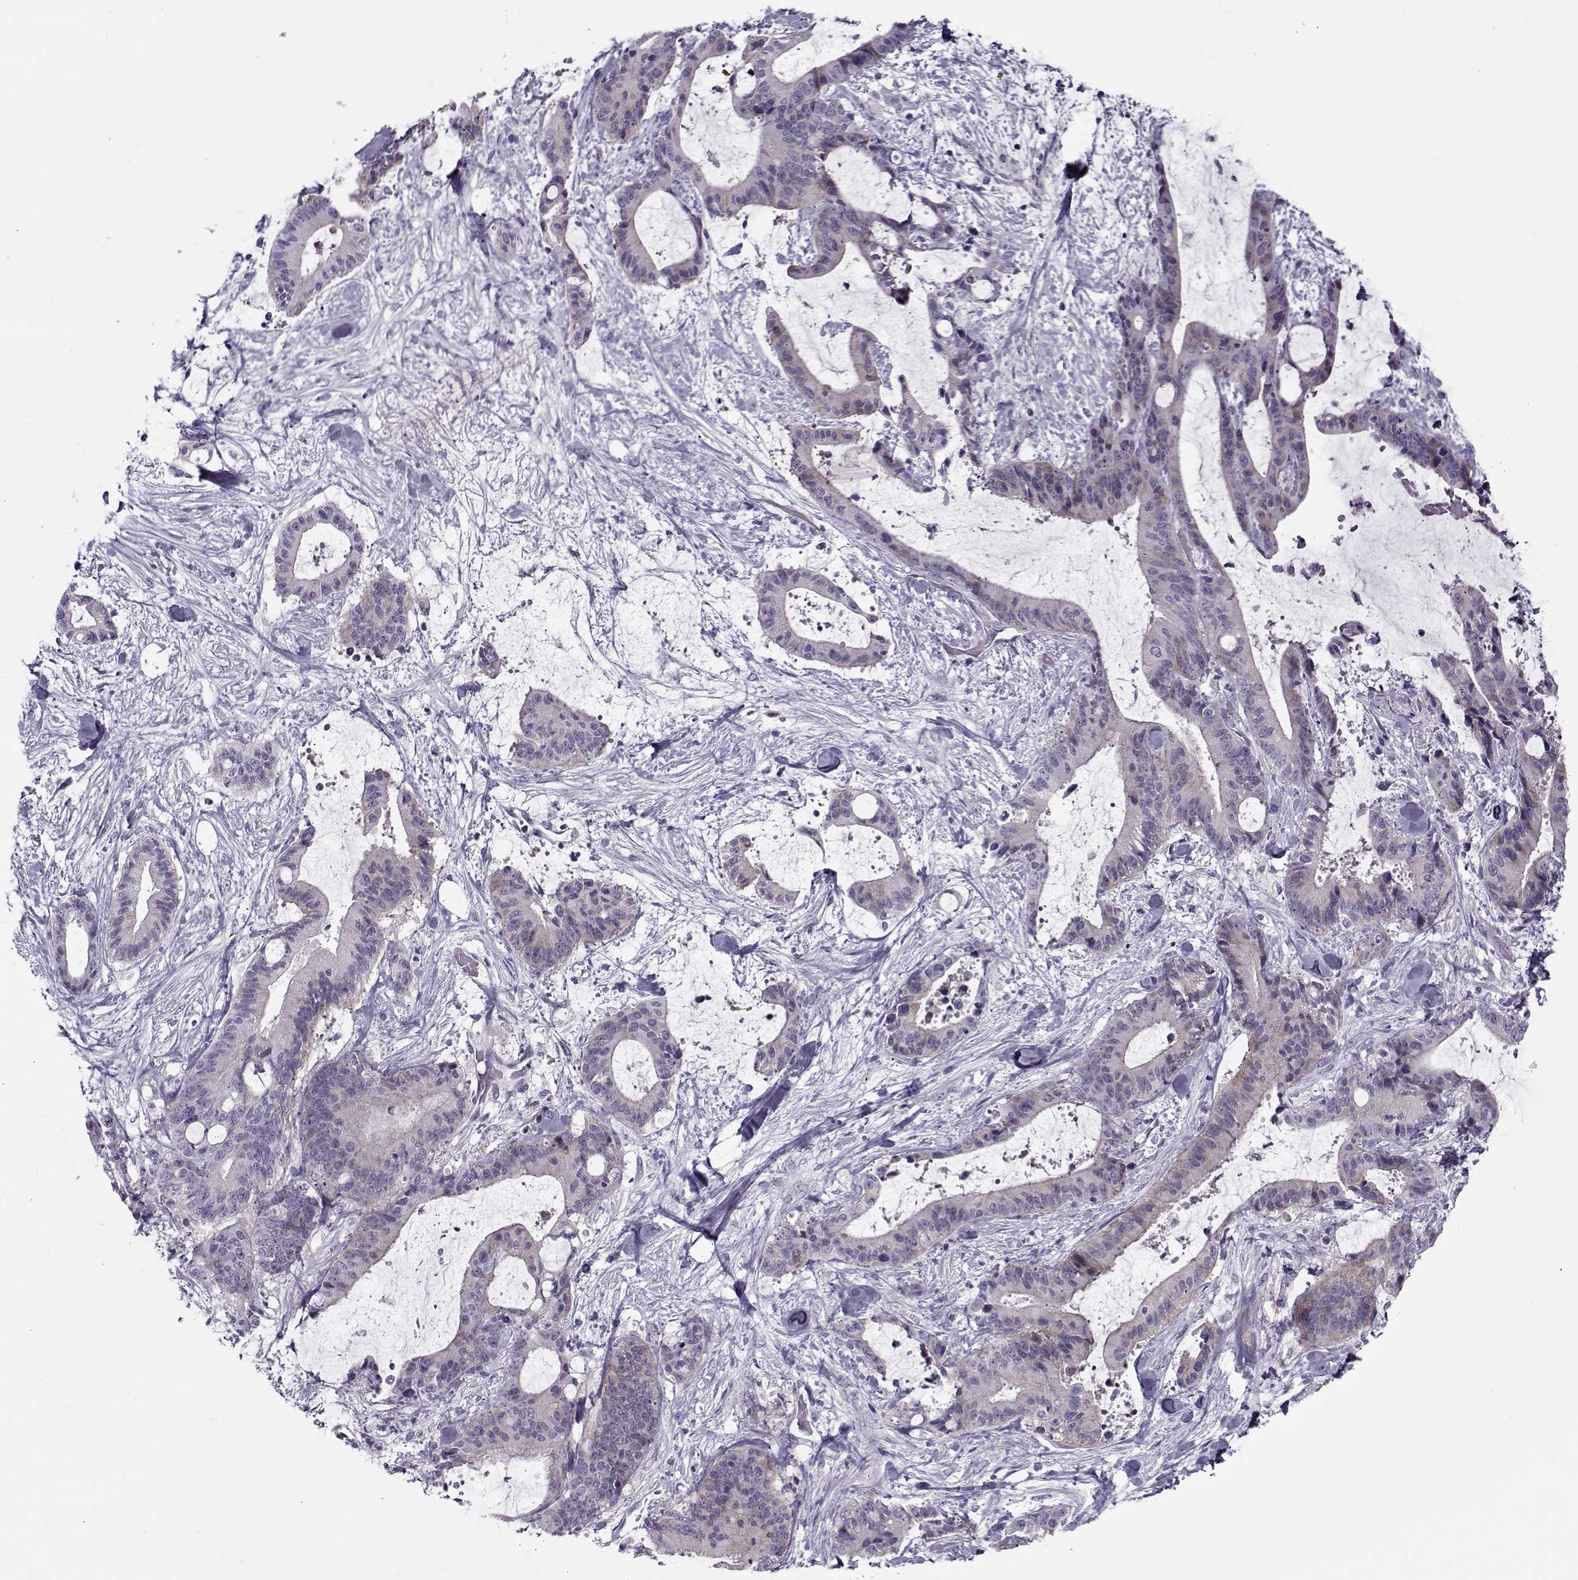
{"staining": {"intensity": "weak", "quantity": "<25%", "location": "cytoplasmic/membranous"}, "tissue": "liver cancer", "cell_type": "Tumor cells", "image_type": "cancer", "snomed": [{"axis": "morphology", "description": "Cholangiocarcinoma"}, {"axis": "topography", "description": "Liver"}], "caption": "Immunohistochemistry of human liver cholangiocarcinoma reveals no positivity in tumor cells.", "gene": "PP2D1", "patient": {"sex": "female", "age": 73}}